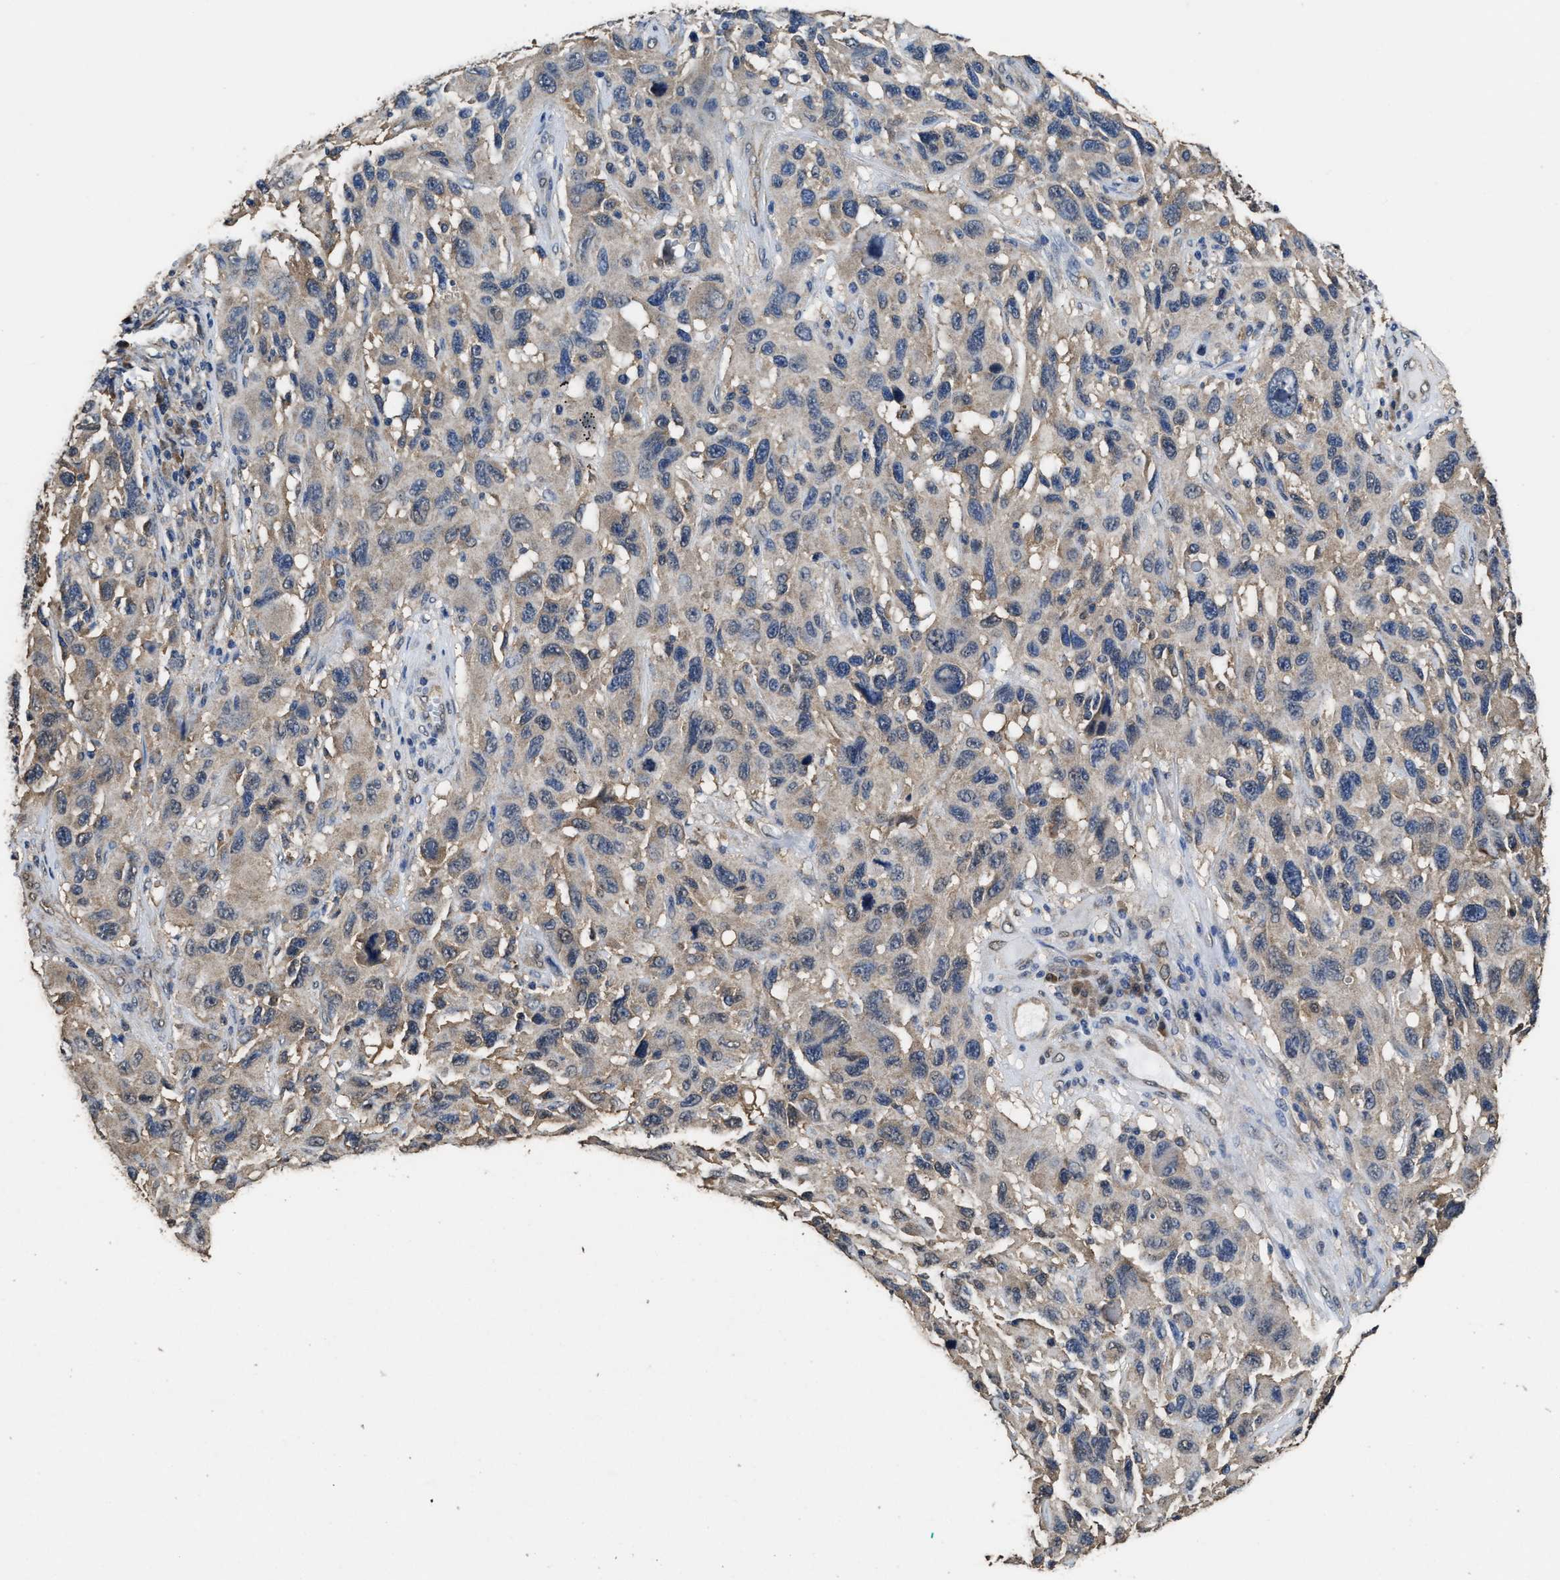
{"staining": {"intensity": "negative", "quantity": "none", "location": "none"}, "tissue": "melanoma", "cell_type": "Tumor cells", "image_type": "cancer", "snomed": [{"axis": "morphology", "description": "Malignant melanoma, NOS"}, {"axis": "topography", "description": "Skin"}], "caption": "High power microscopy image of an immunohistochemistry (IHC) photomicrograph of malignant melanoma, revealing no significant staining in tumor cells.", "gene": "YWHAE", "patient": {"sex": "male", "age": 53}}